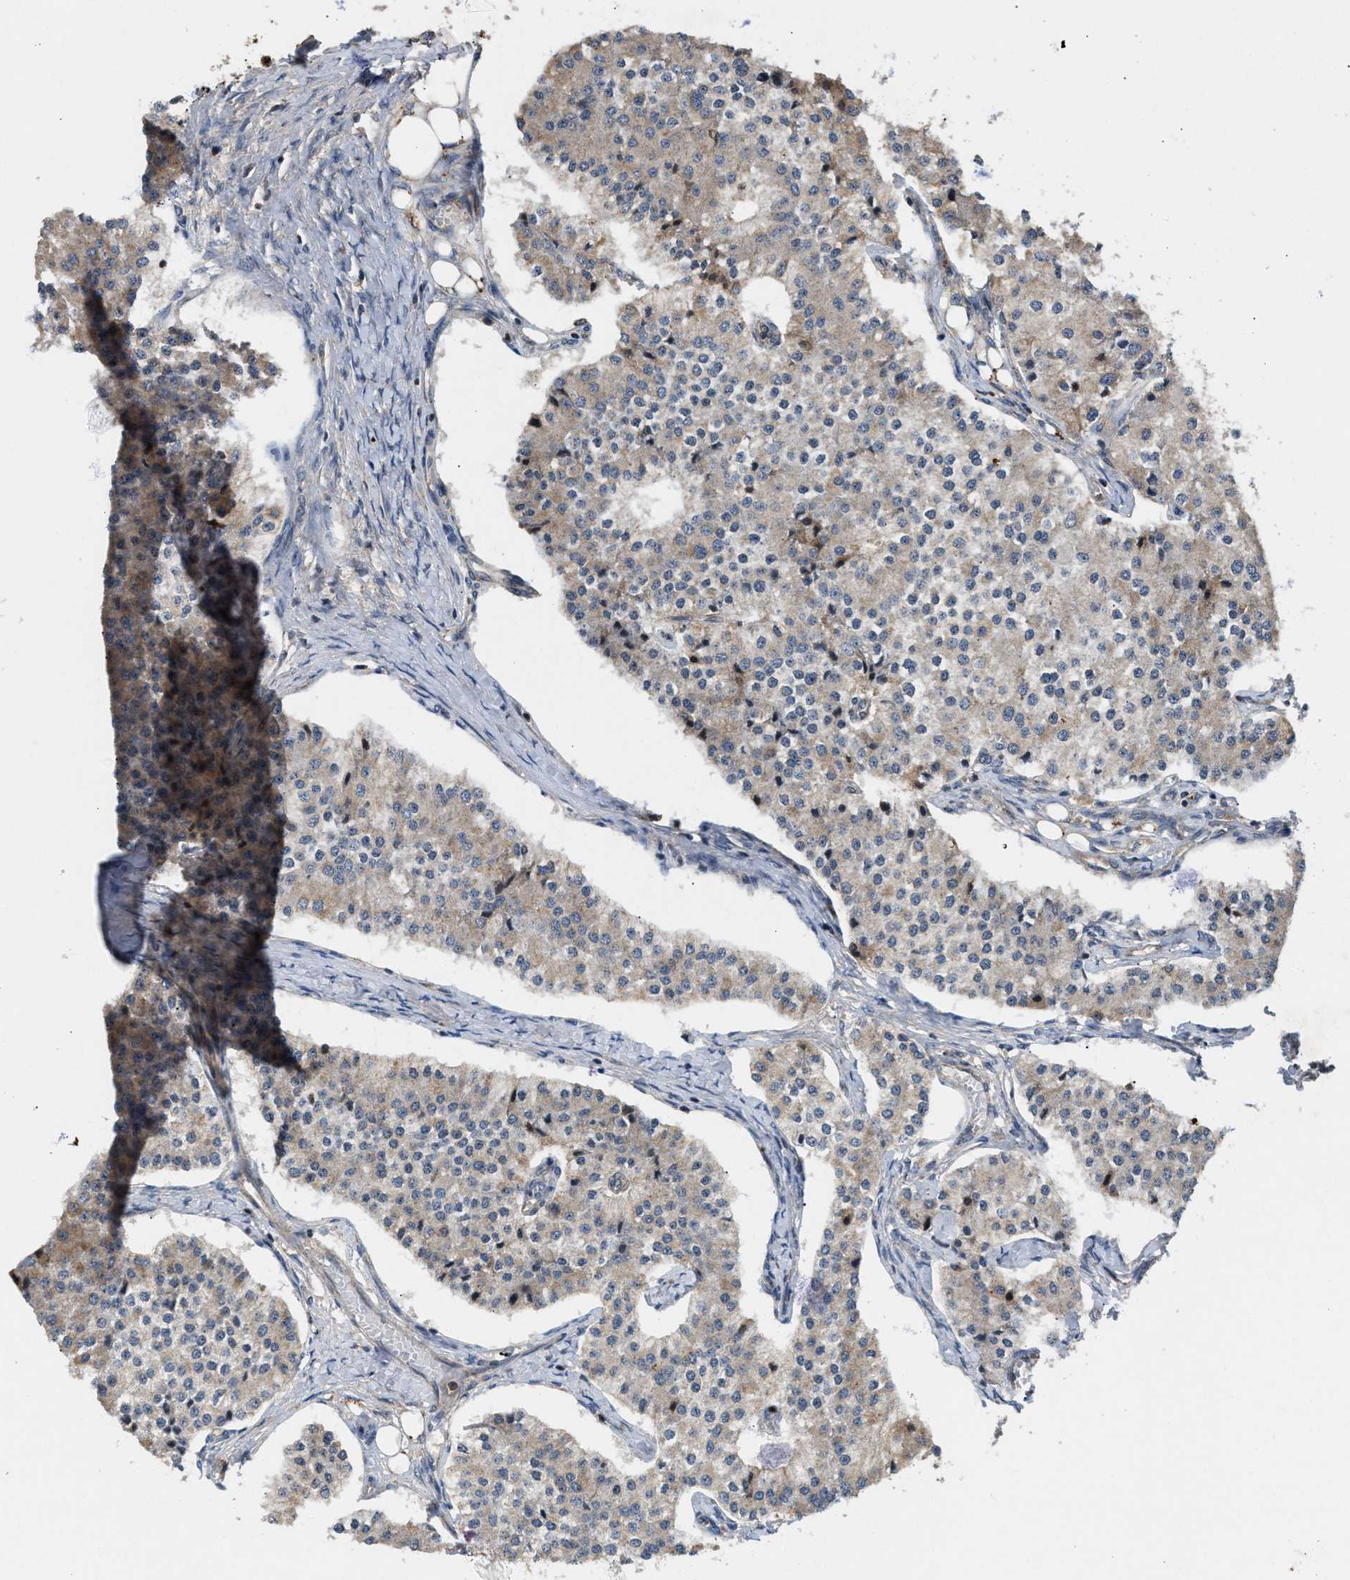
{"staining": {"intensity": "weak", "quantity": "25%-75%", "location": "cytoplasmic/membranous"}, "tissue": "carcinoid", "cell_type": "Tumor cells", "image_type": "cancer", "snomed": [{"axis": "morphology", "description": "Carcinoid, malignant, NOS"}, {"axis": "topography", "description": "Colon"}], "caption": "Immunohistochemistry (DAB (3,3'-diaminobenzidine)) staining of malignant carcinoid exhibits weak cytoplasmic/membranous protein expression in about 25%-75% of tumor cells. Nuclei are stained in blue.", "gene": "TACO1", "patient": {"sex": "female", "age": 52}}